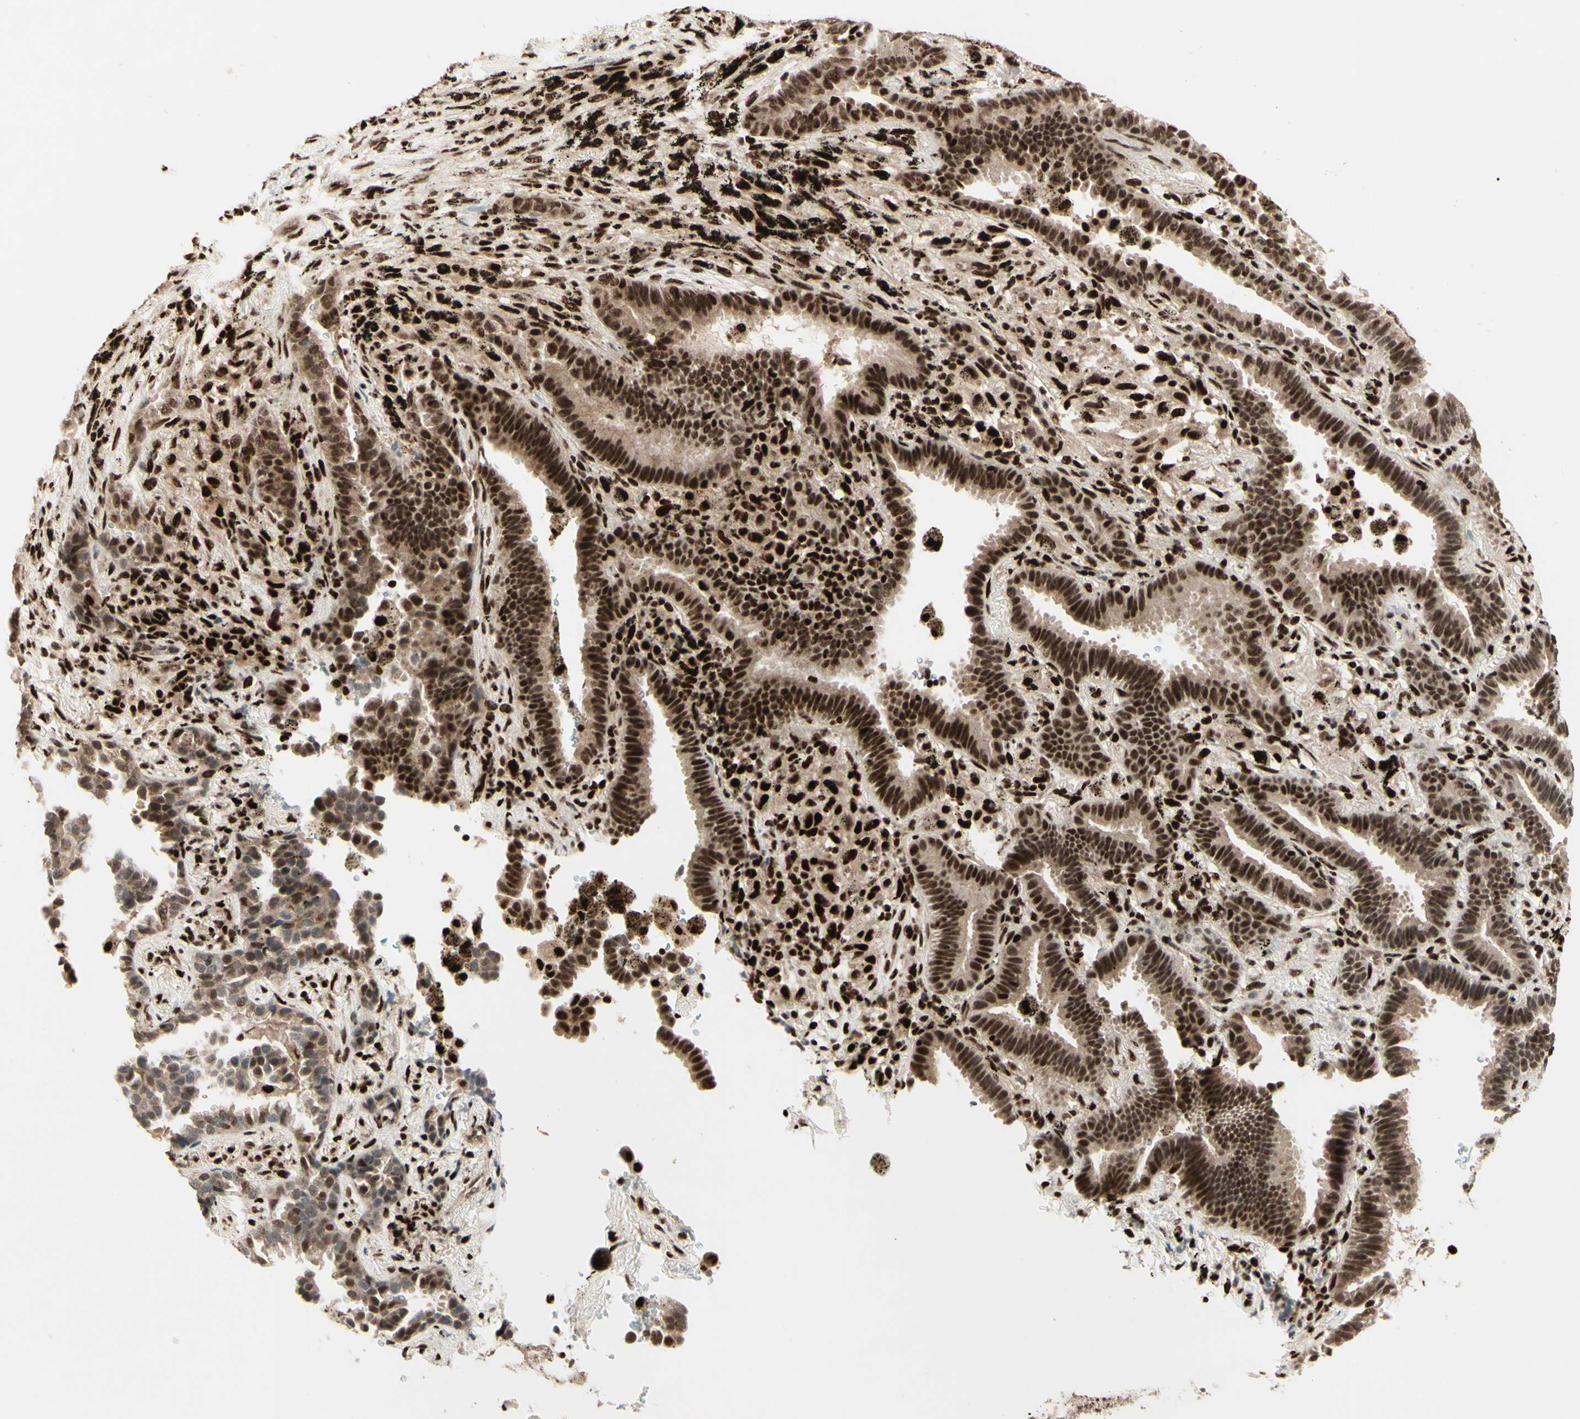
{"staining": {"intensity": "strong", "quantity": ">75%", "location": "nuclear"}, "tissue": "lung cancer", "cell_type": "Tumor cells", "image_type": "cancer", "snomed": [{"axis": "morphology", "description": "Normal tissue, NOS"}, {"axis": "morphology", "description": "Adenocarcinoma, NOS"}, {"axis": "topography", "description": "Lung"}], "caption": "Lung cancer (adenocarcinoma) tissue shows strong nuclear positivity in approximately >75% of tumor cells, visualized by immunohistochemistry.", "gene": "NR3C1", "patient": {"sex": "male", "age": 59}}